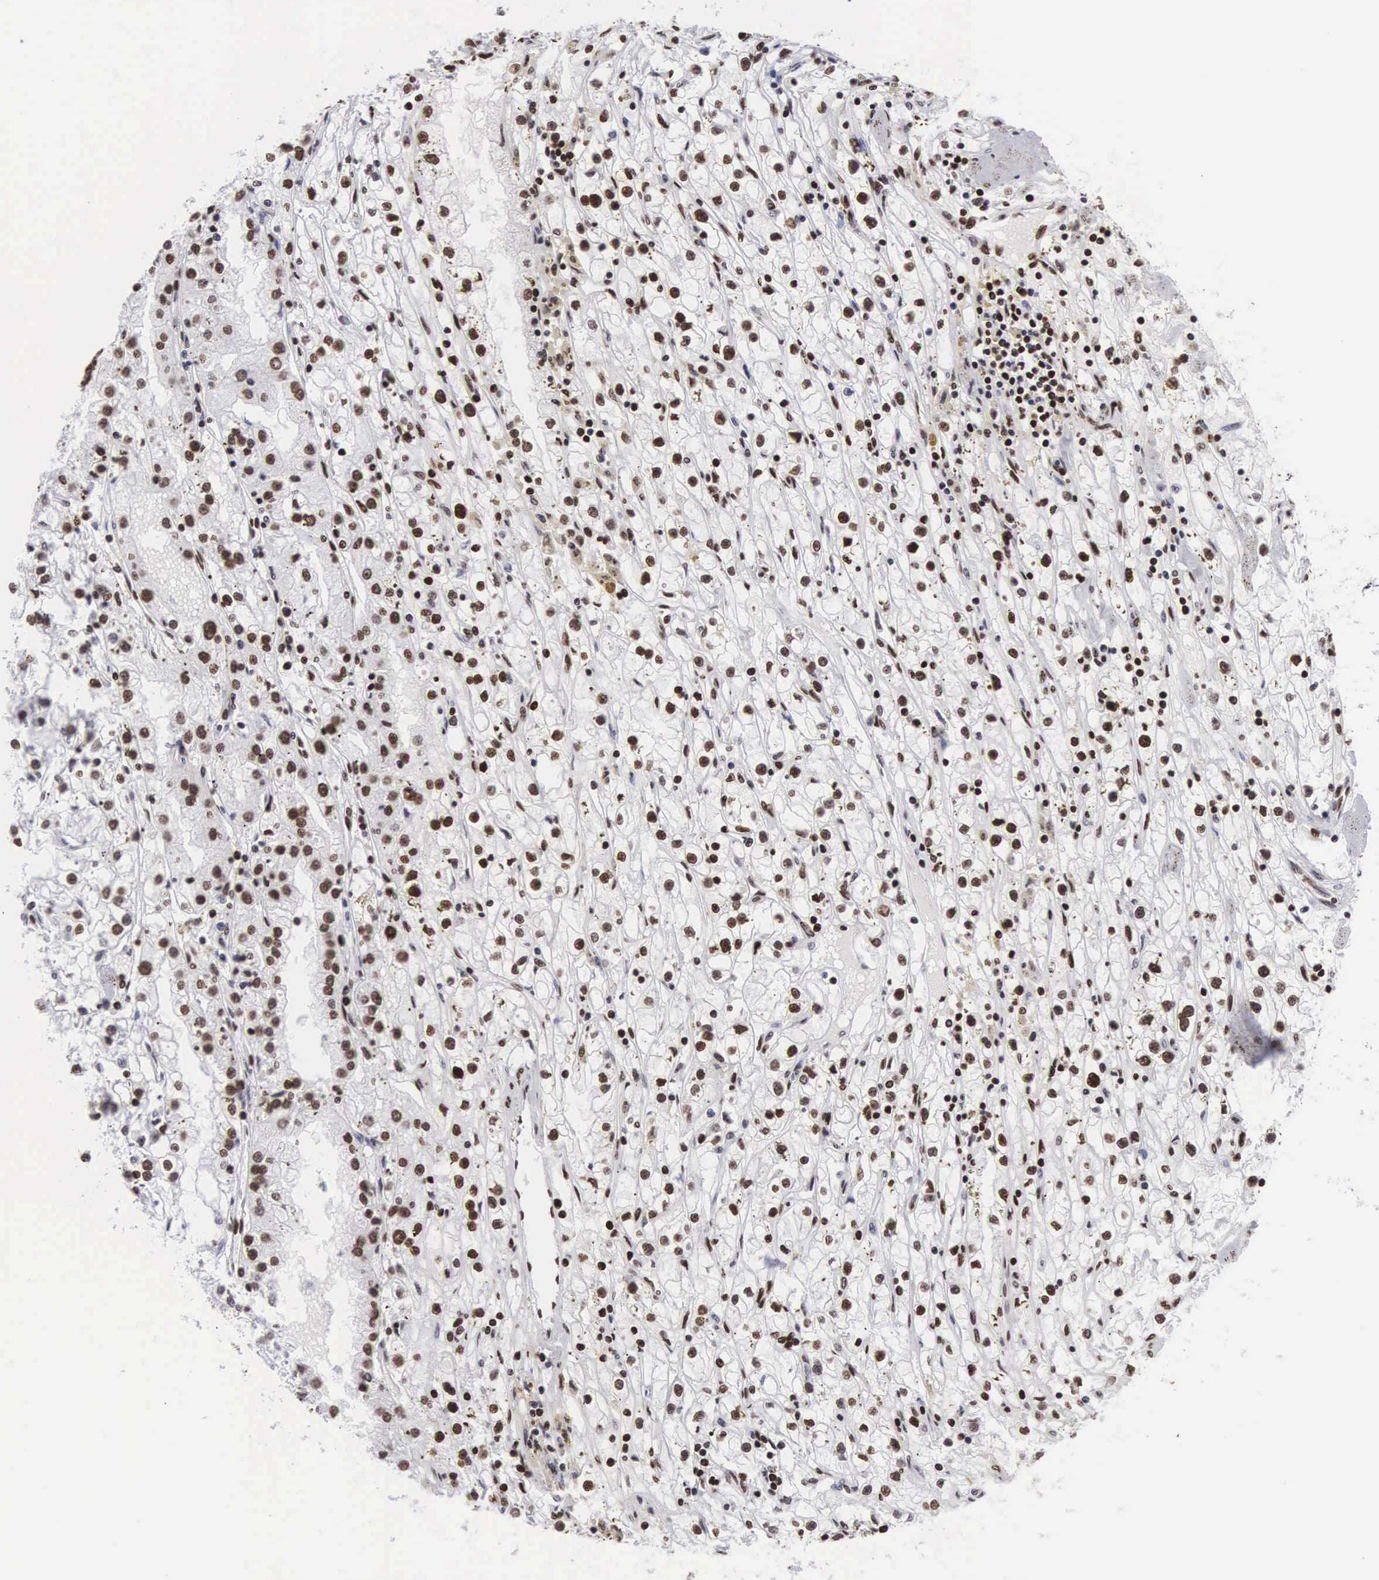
{"staining": {"intensity": "strong", "quantity": ">75%", "location": "nuclear"}, "tissue": "renal cancer", "cell_type": "Tumor cells", "image_type": "cancer", "snomed": [{"axis": "morphology", "description": "Adenocarcinoma, NOS"}, {"axis": "topography", "description": "Kidney"}], "caption": "Renal cancer stained with a protein marker demonstrates strong staining in tumor cells.", "gene": "MECP2", "patient": {"sex": "male", "age": 56}}